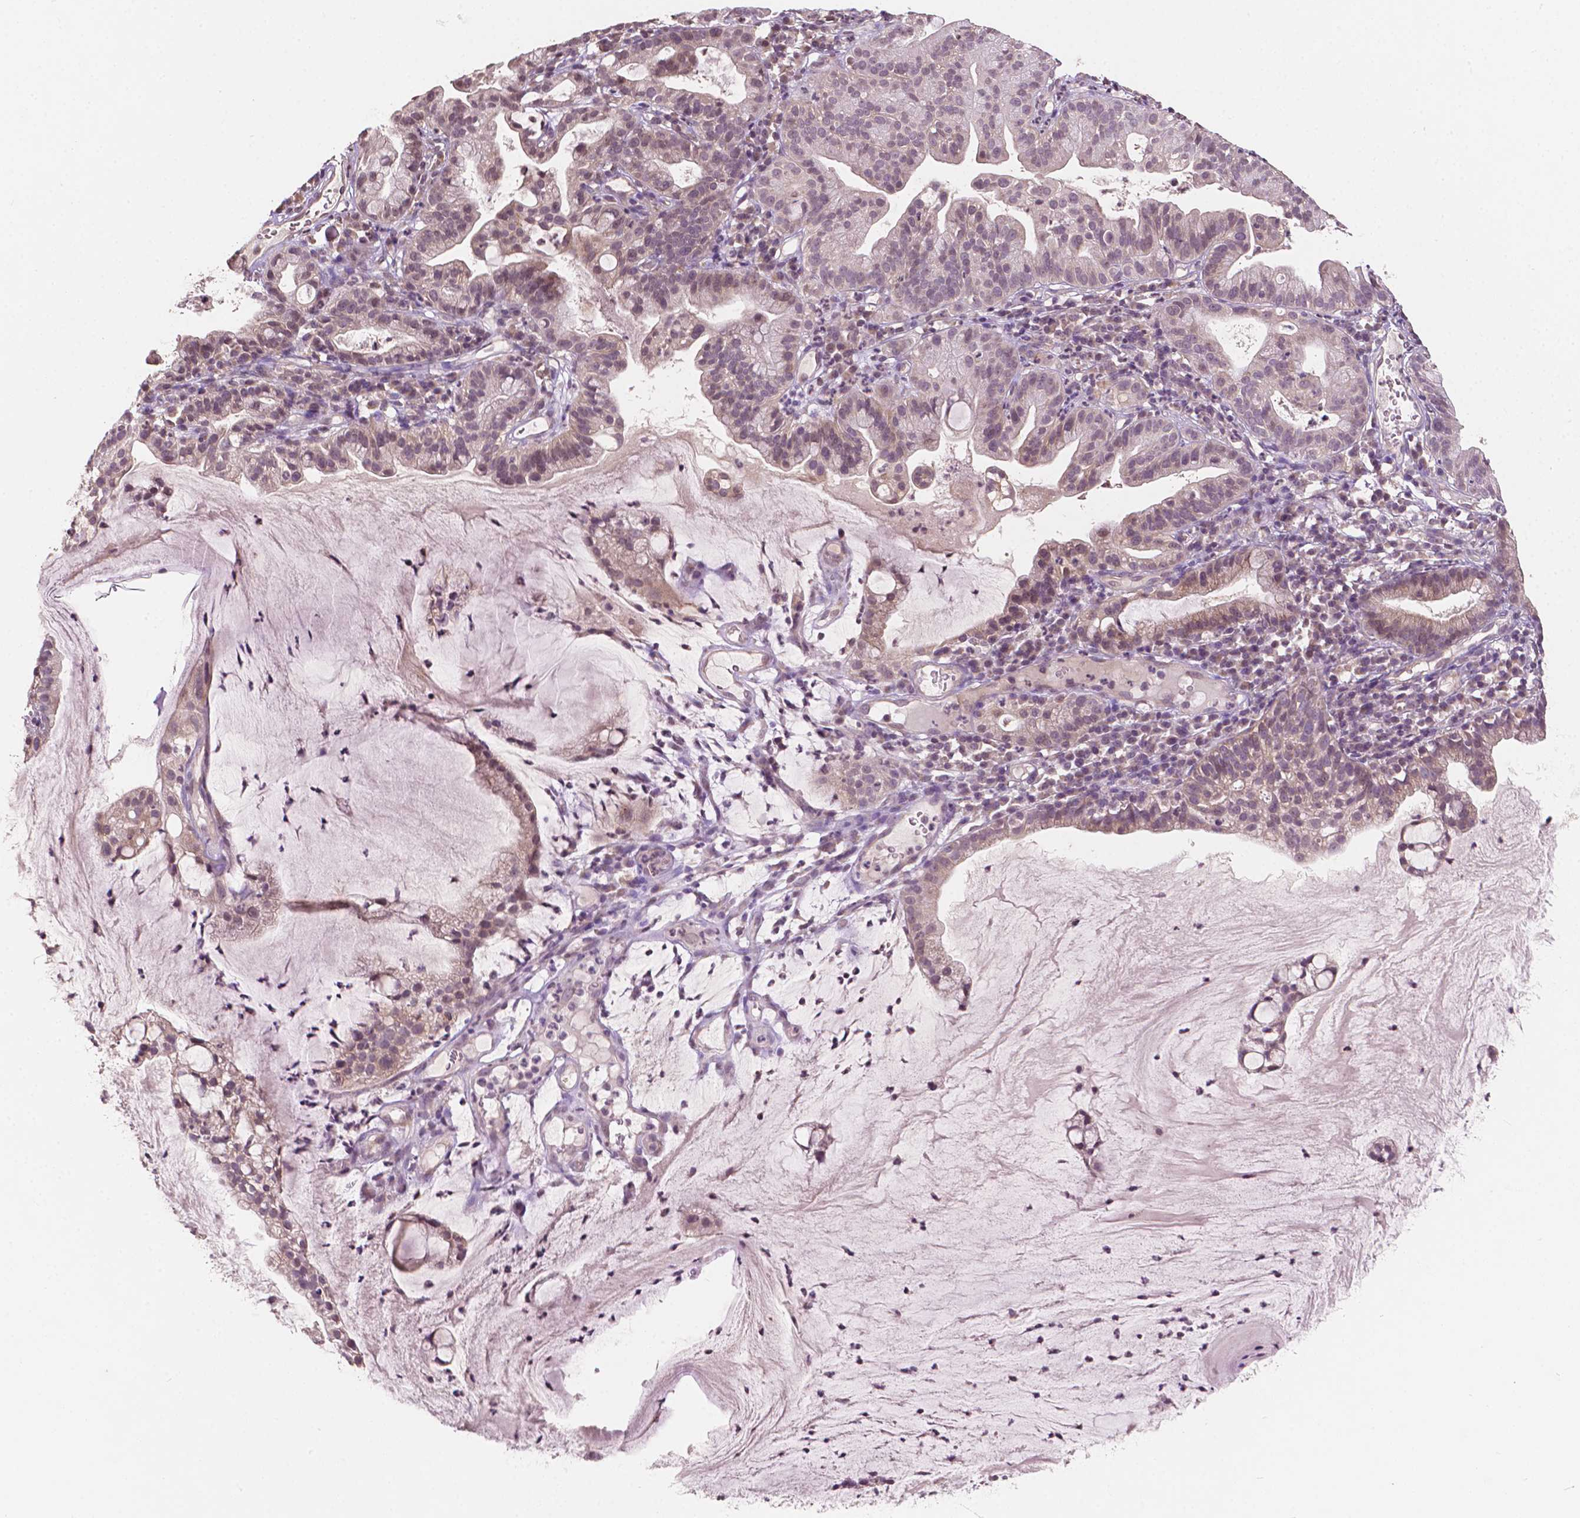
{"staining": {"intensity": "negative", "quantity": "none", "location": "none"}, "tissue": "cervical cancer", "cell_type": "Tumor cells", "image_type": "cancer", "snomed": [{"axis": "morphology", "description": "Adenocarcinoma, NOS"}, {"axis": "topography", "description": "Cervix"}], "caption": "Immunohistochemical staining of cervical cancer shows no significant expression in tumor cells. (DAB (3,3'-diaminobenzidine) IHC with hematoxylin counter stain).", "gene": "NOS1AP", "patient": {"sex": "female", "age": 41}}